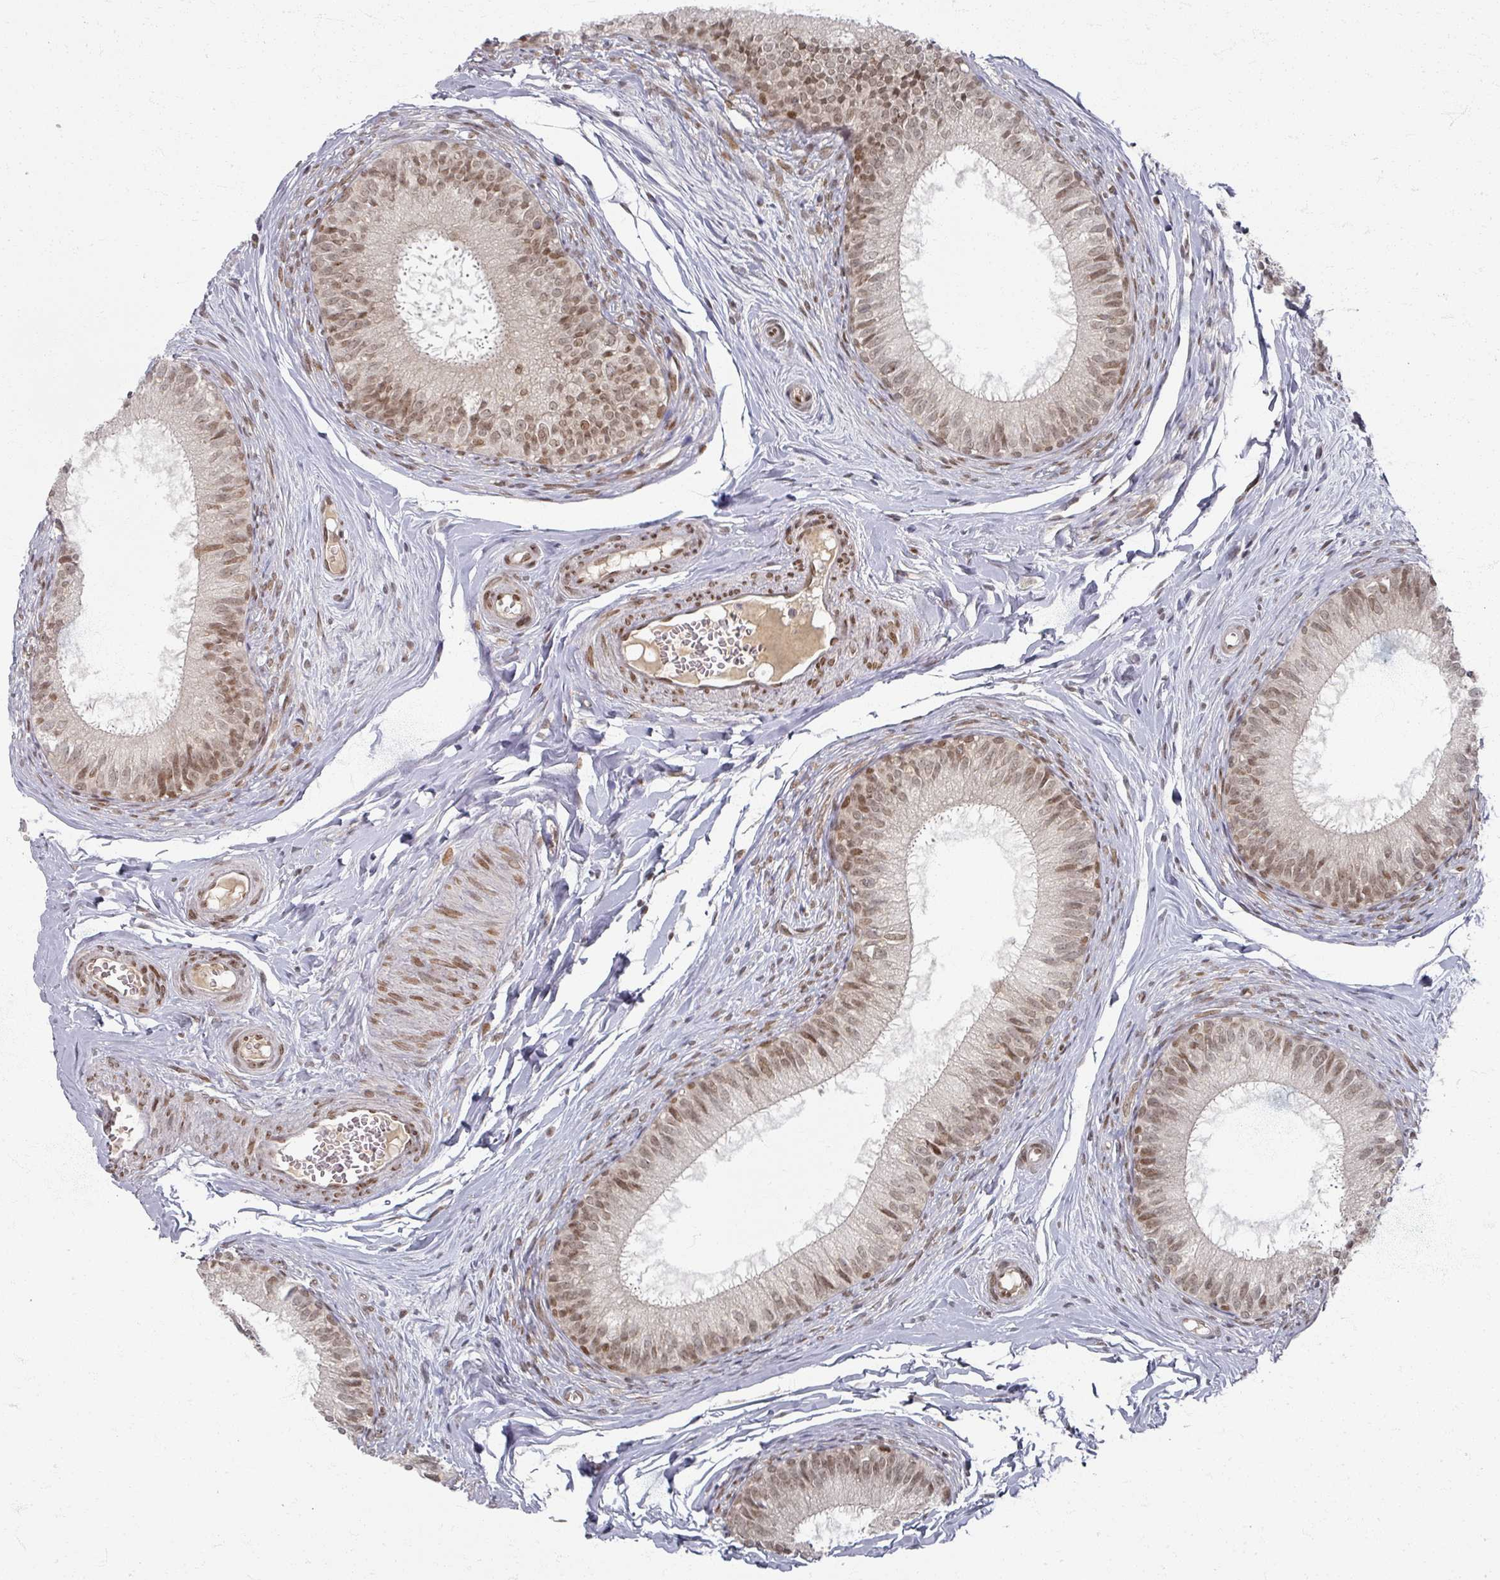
{"staining": {"intensity": "moderate", "quantity": ">75%", "location": "cytoplasmic/membranous,nuclear"}, "tissue": "epididymis", "cell_type": "Glandular cells", "image_type": "normal", "snomed": [{"axis": "morphology", "description": "Normal tissue, NOS"}, {"axis": "topography", "description": "Epididymis"}], "caption": "There is medium levels of moderate cytoplasmic/membranous,nuclear staining in glandular cells of unremarkable epididymis, as demonstrated by immunohistochemical staining (brown color).", "gene": "PSKH1", "patient": {"sex": "male", "age": 25}}